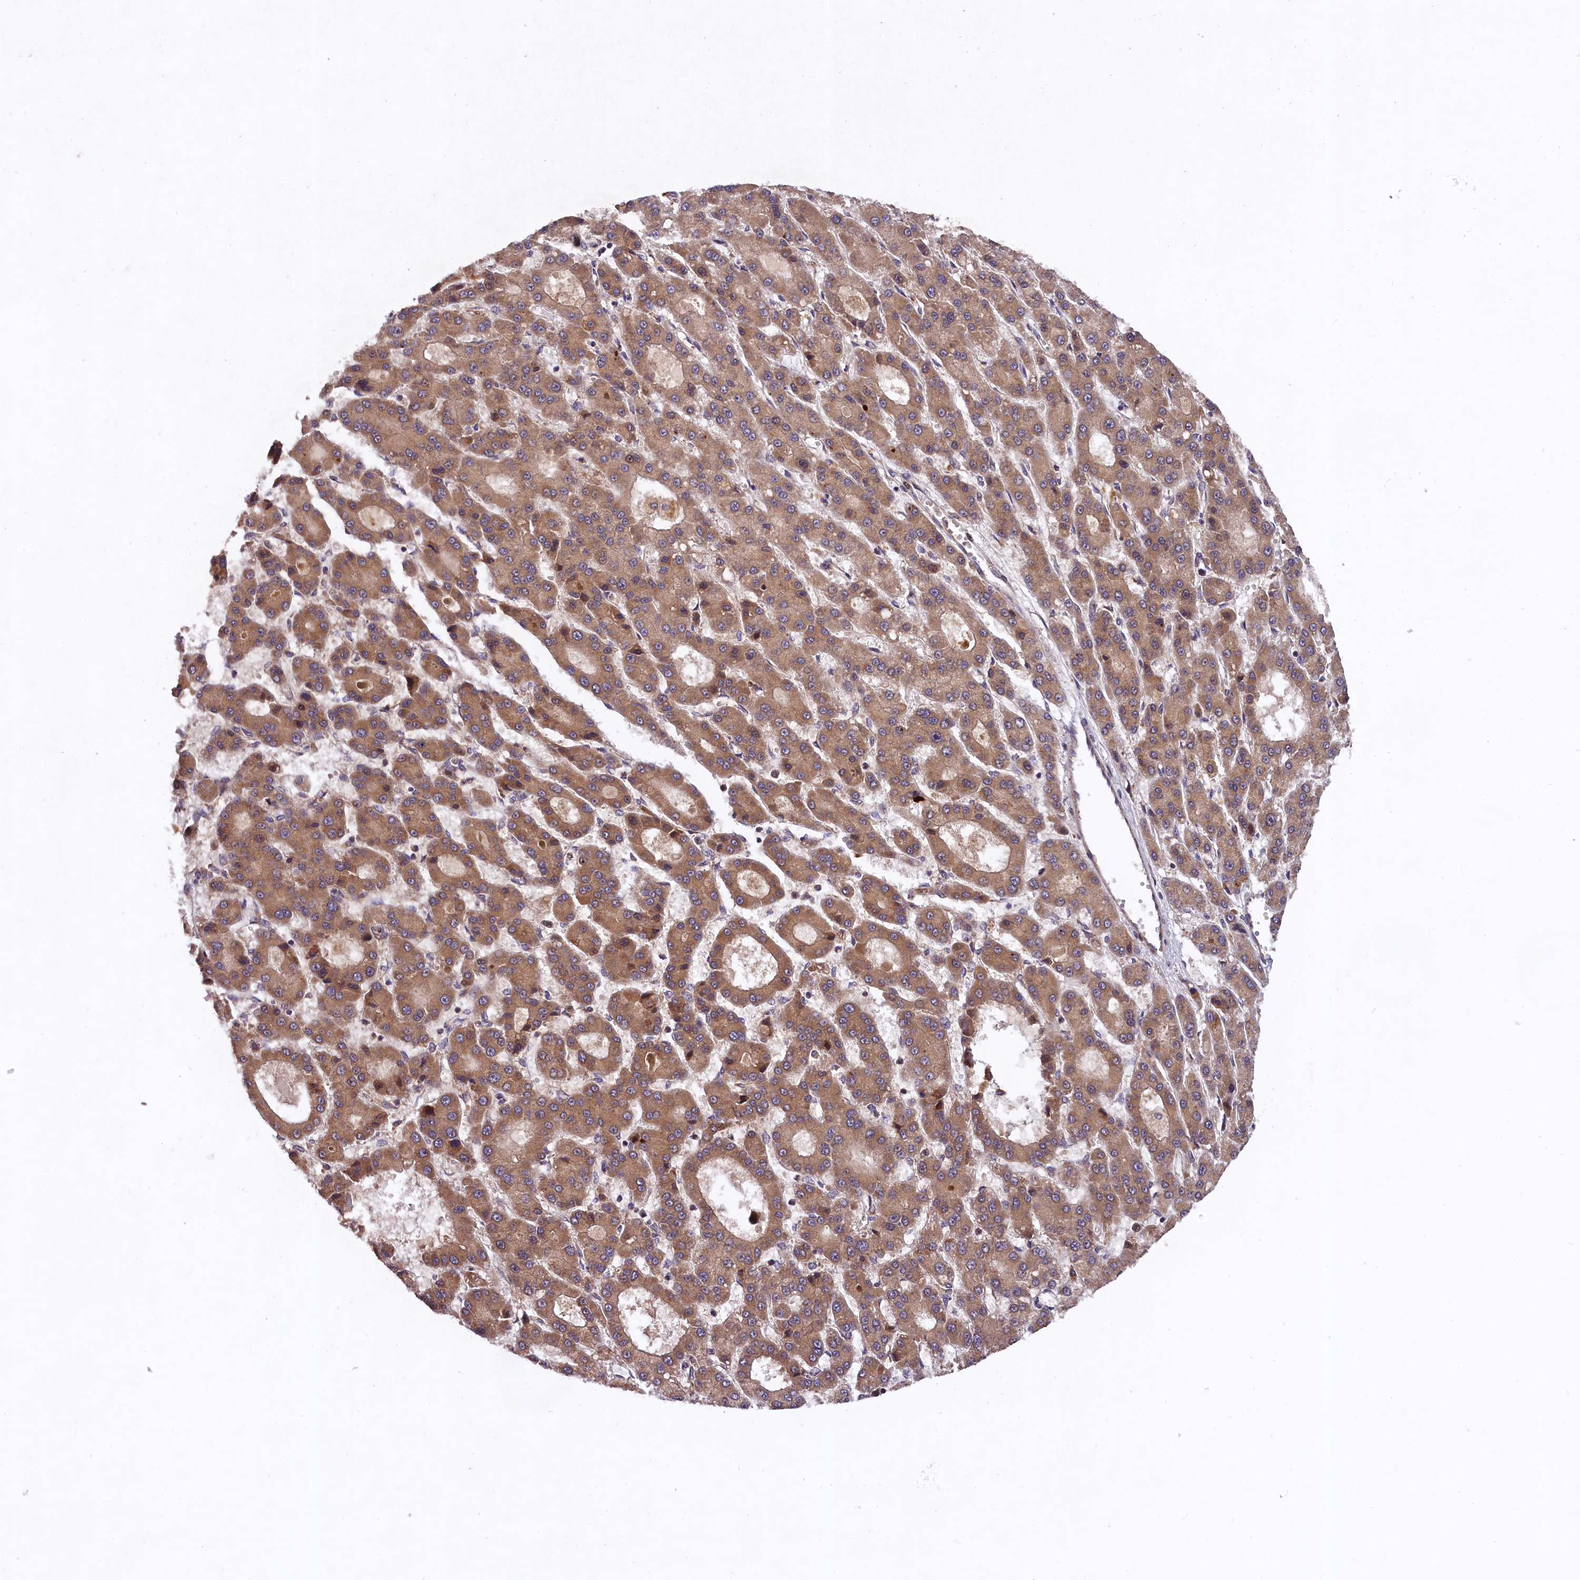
{"staining": {"intensity": "moderate", "quantity": ">75%", "location": "cytoplasmic/membranous"}, "tissue": "liver cancer", "cell_type": "Tumor cells", "image_type": "cancer", "snomed": [{"axis": "morphology", "description": "Carcinoma, Hepatocellular, NOS"}, {"axis": "topography", "description": "Liver"}], "caption": "Protein expression analysis of liver cancer (hepatocellular carcinoma) shows moderate cytoplasmic/membranous positivity in about >75% of tumor cells. Using DAB (brown) and hematoxylin (blue) stains, captured at high magnification using brightfield microscopy.", "gene": "DOHH", "patient": {"sex": "male", "age": 70}}